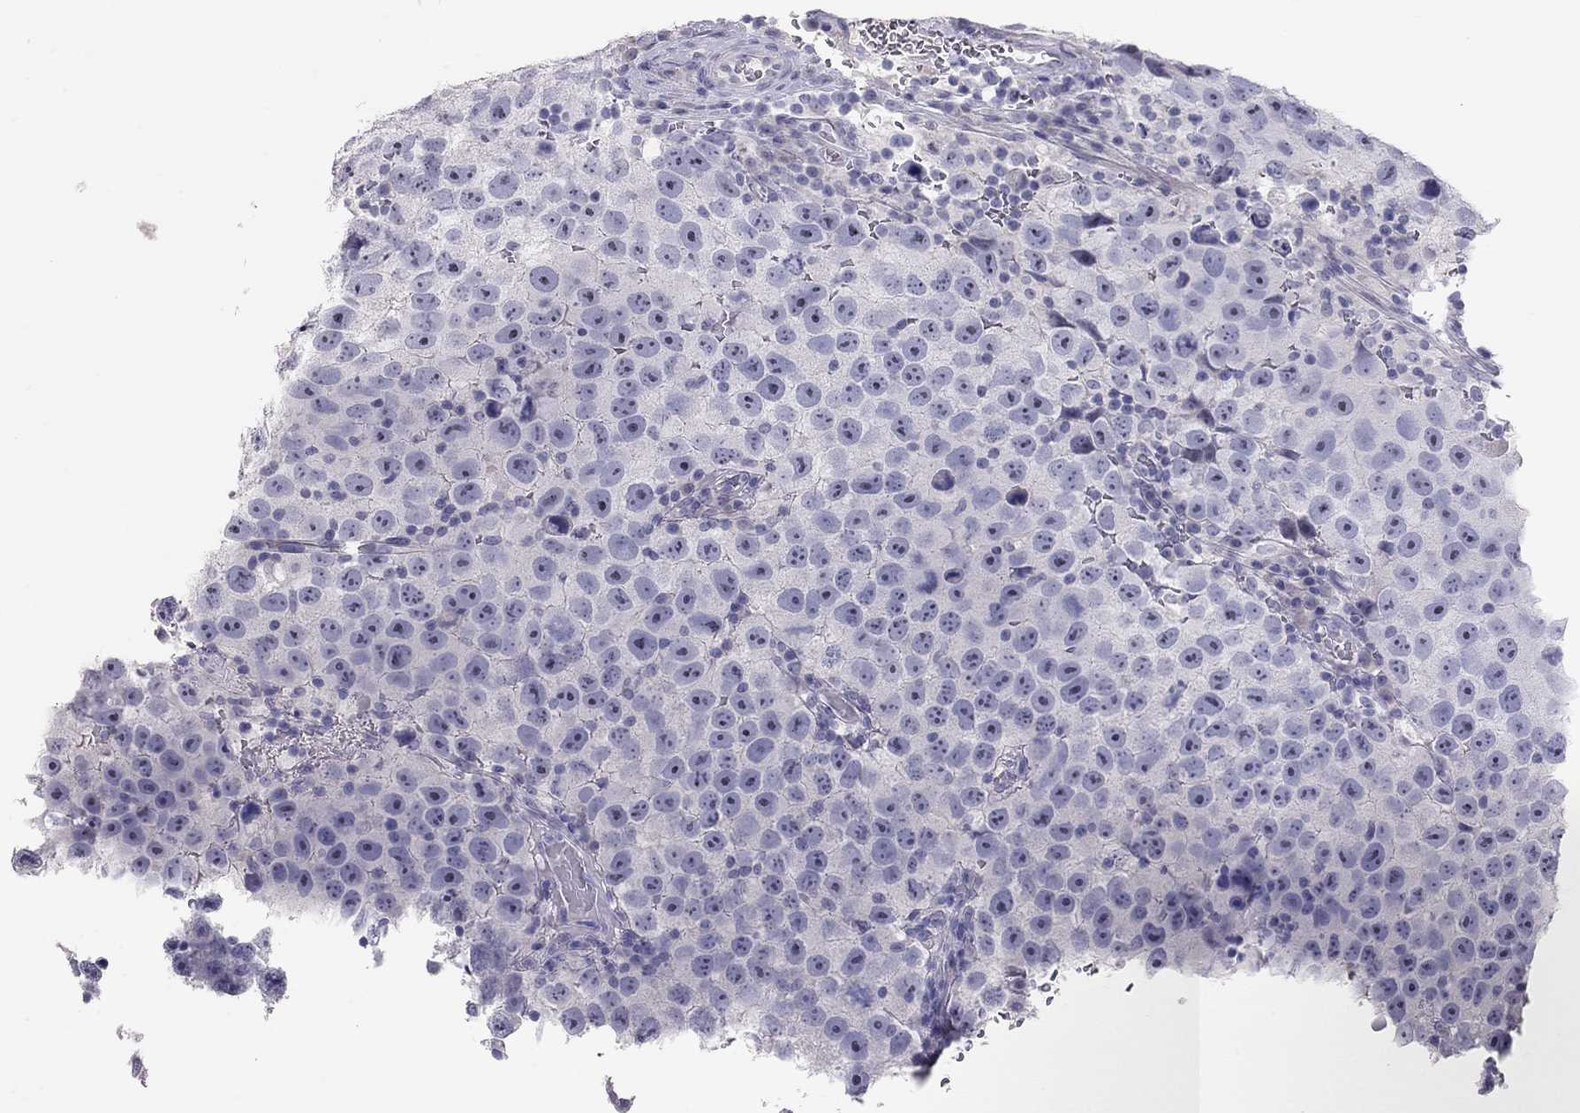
{"staining": {"intensity": "negative", "quantity": "none", "location": "none"}, "tissue": "testis cancer", "cell_type": "Tumor cells", "image_type": "cancer", "snomed": [{"axis": "morphology", "description": "Normal tissue, NOS"}, {"axis": "morphology", "description": "Seminoma, NOS"}, {"axis": "topography", "description": "Testis"}], "caption": "Tumor cells are negative for protein expression in human testis cancer (seminoma).", "gene": "IL17REL", "patient": {"sex": "male", "age": 31}}